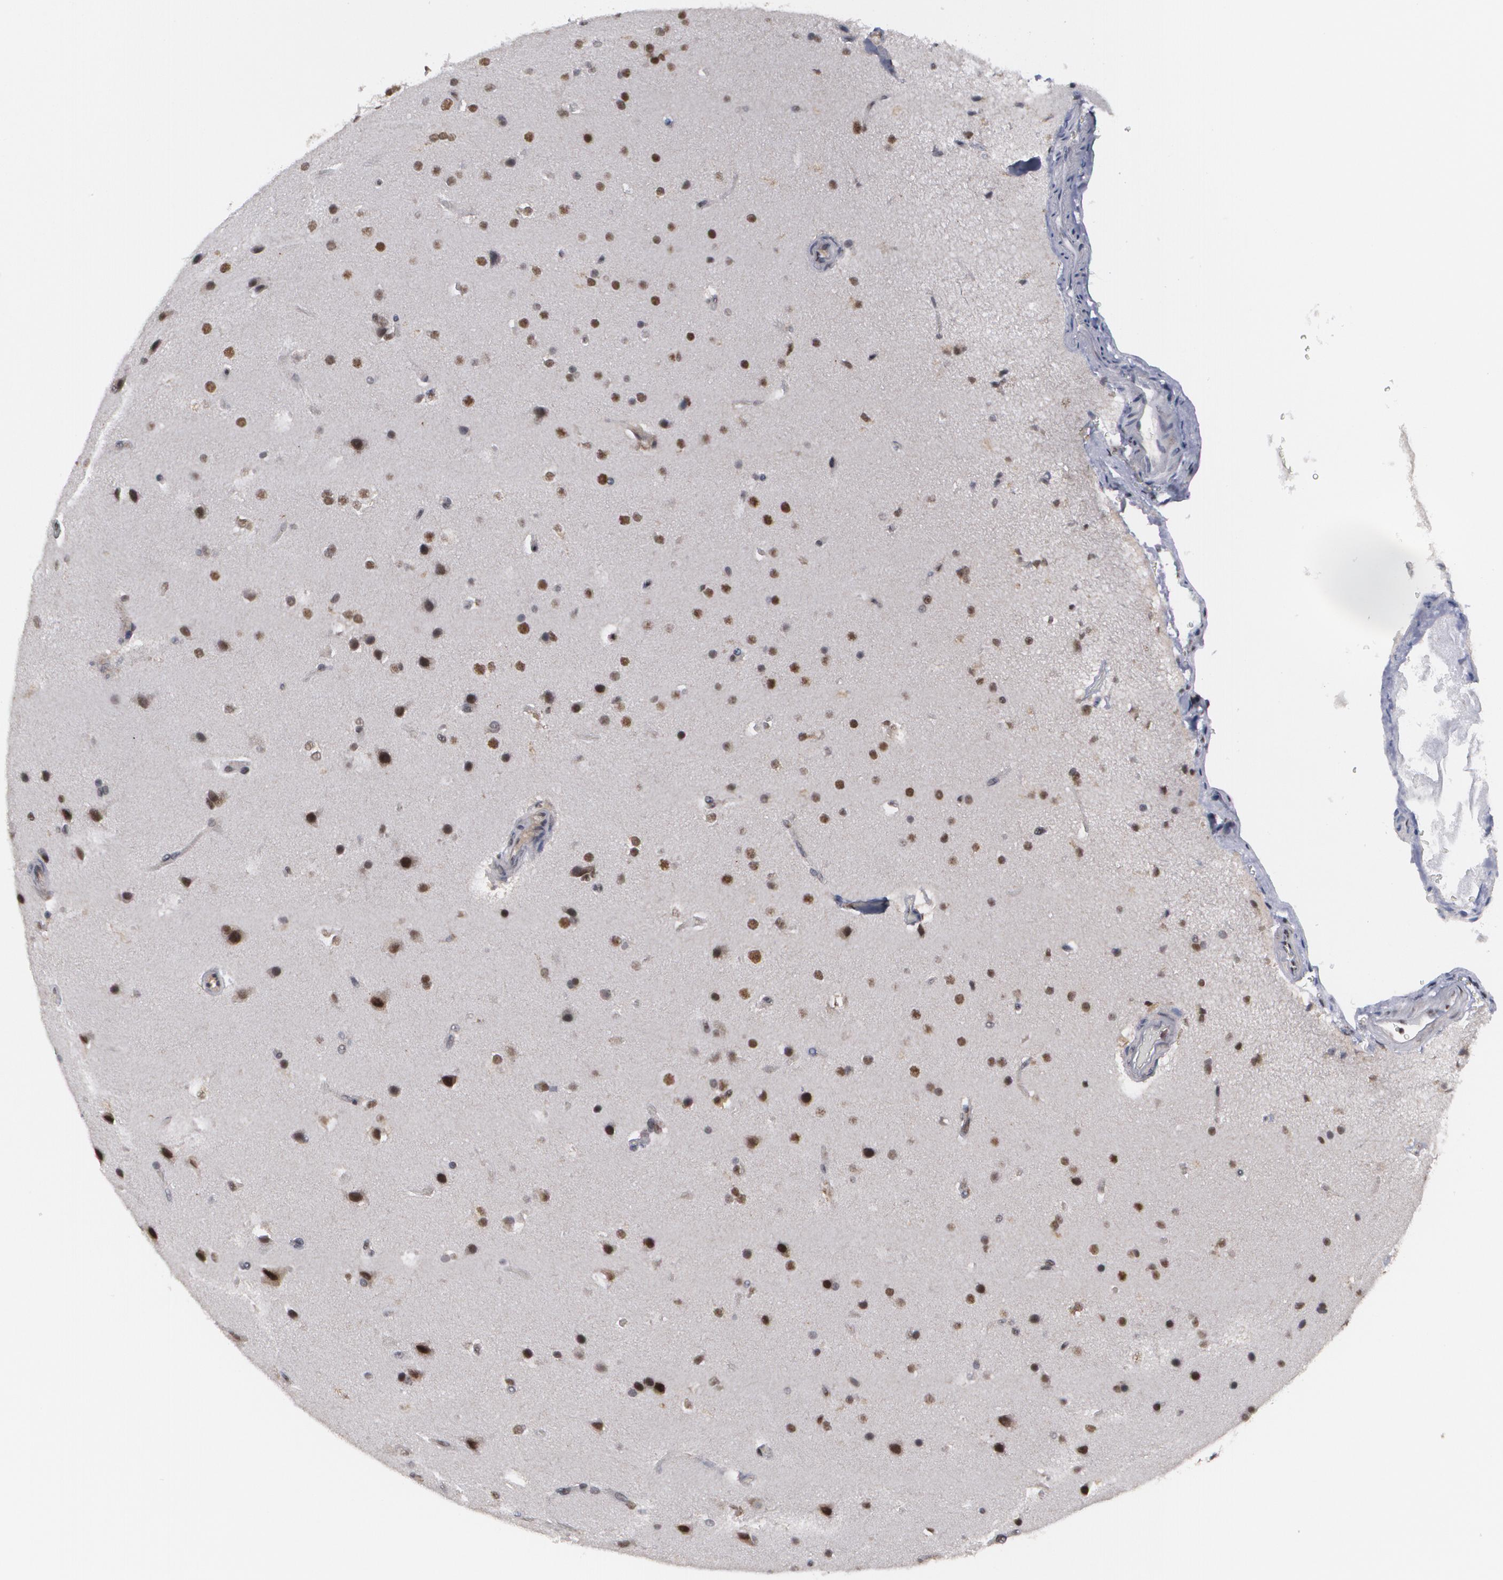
{"staining": {"intensity": "moderate", "quantity": ">75%", "location": "nuclear"}, "tissue": "glioma", "cell_type": "Tumor cells", "image_type": "cancer", "snomed": [{"axis": "morphology", "description": "Glioma, malignant, Low grade"}, {"axis": "topography", "description": "Cerebral cortex"}], "caption": "A brown stain highlights moderate nuclear expression of a protein in malignant low-grade glioma tumor cells.", "gene": "INTS6", "patient": {"sex": "female", "age": 47}}